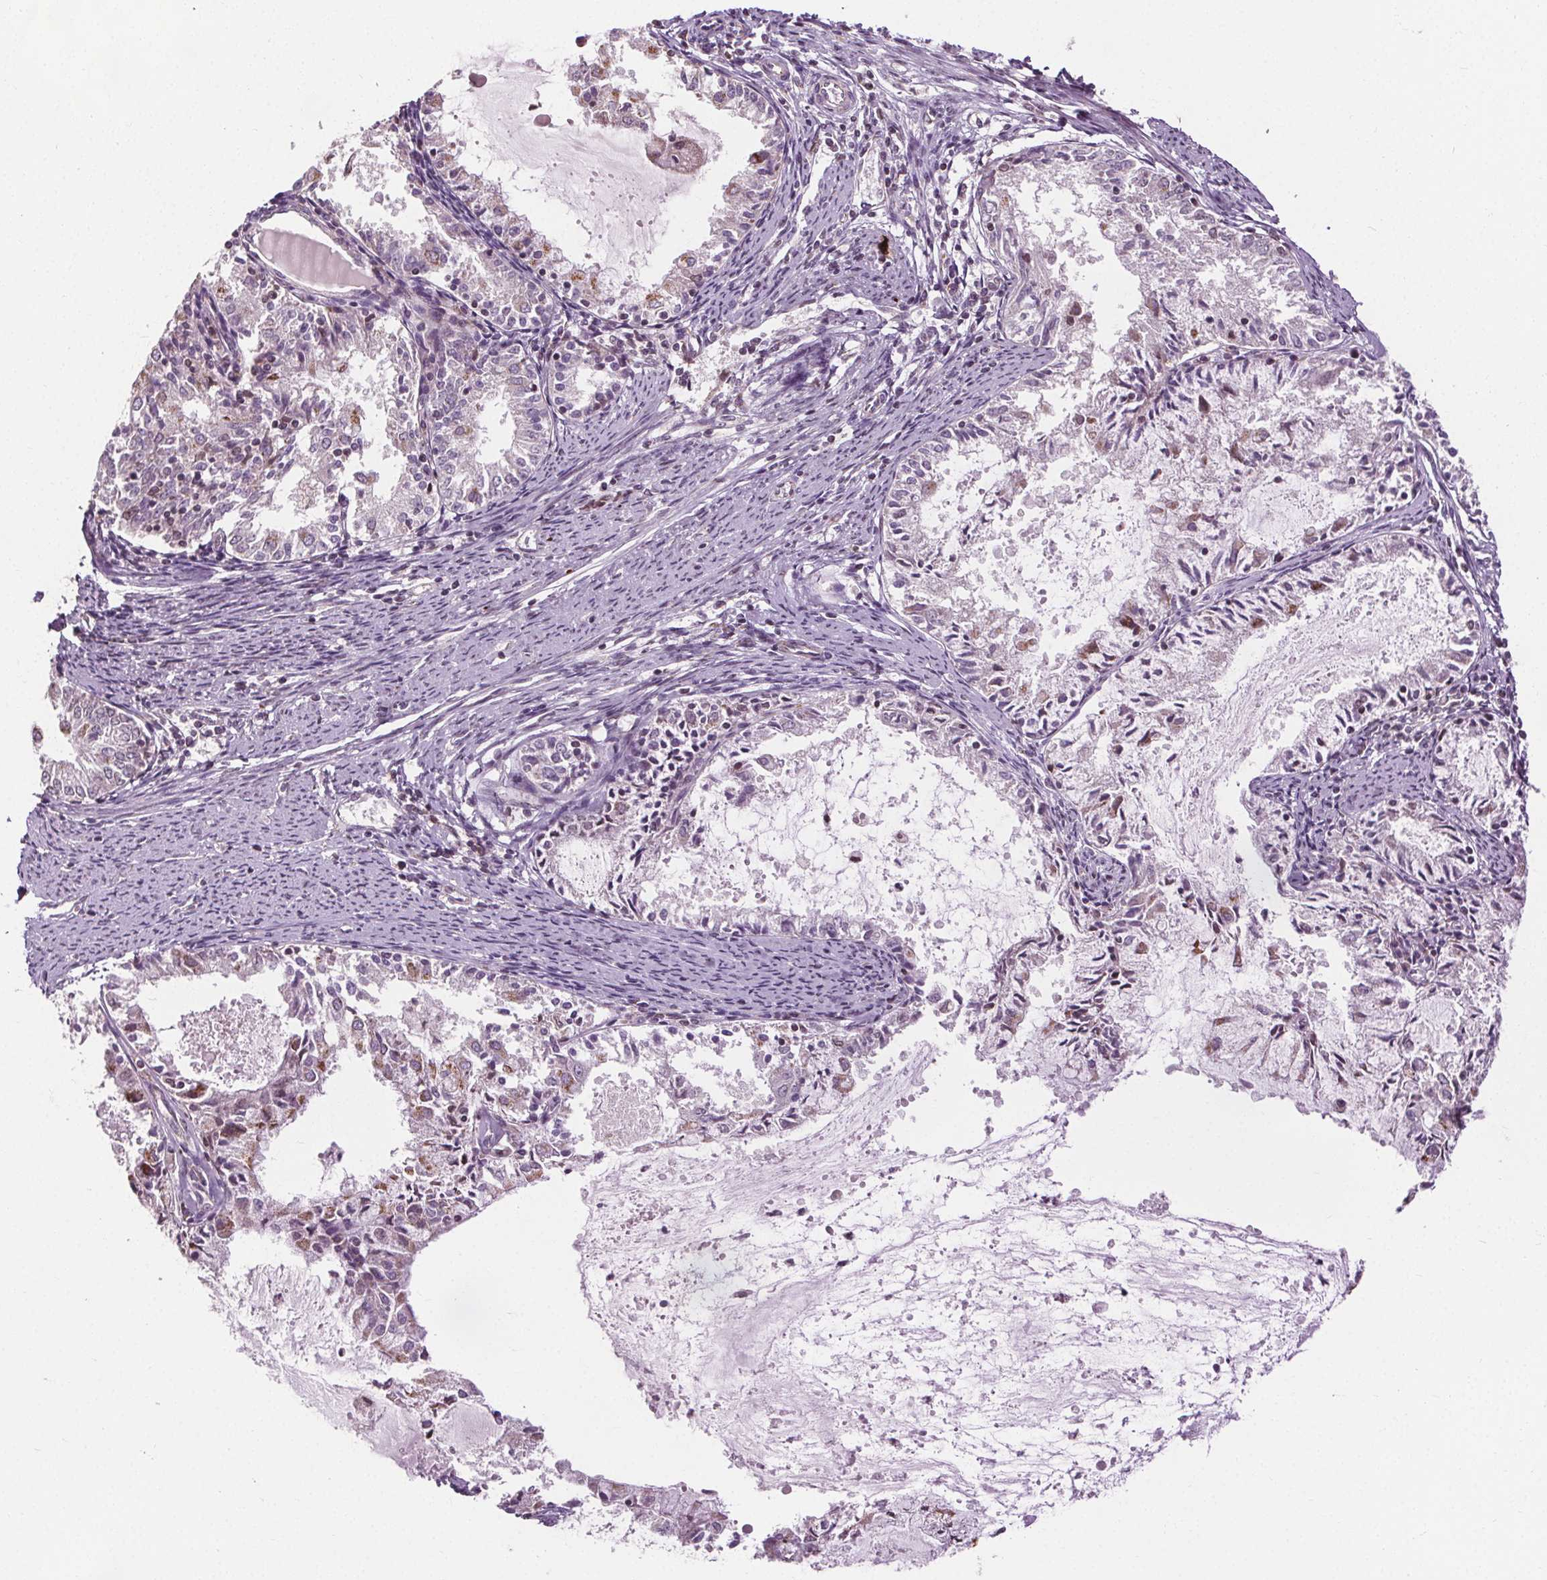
{"staining": {"intensity": "moderate", "quantity": "<25%", "location": "cytoplasmic/membranous"}, "tissue": "endometrial cancer", "cell_type": "Tumor cells", "image_type": "cancer", "snomed": [{"axis": "morphology", "description": "Adenocarcinoma, NOS"}, {"axis": "topography", "description": "Endometrium"}], "caption": "Brown immunohistochemical staining in endometrial cancer (adenocarcinoma) shows moderate cytoplasmic/membranous staining in about <25% of tumor cells.", "gene": "LFNG", "patient": {"sex": "female", "age": 57}}